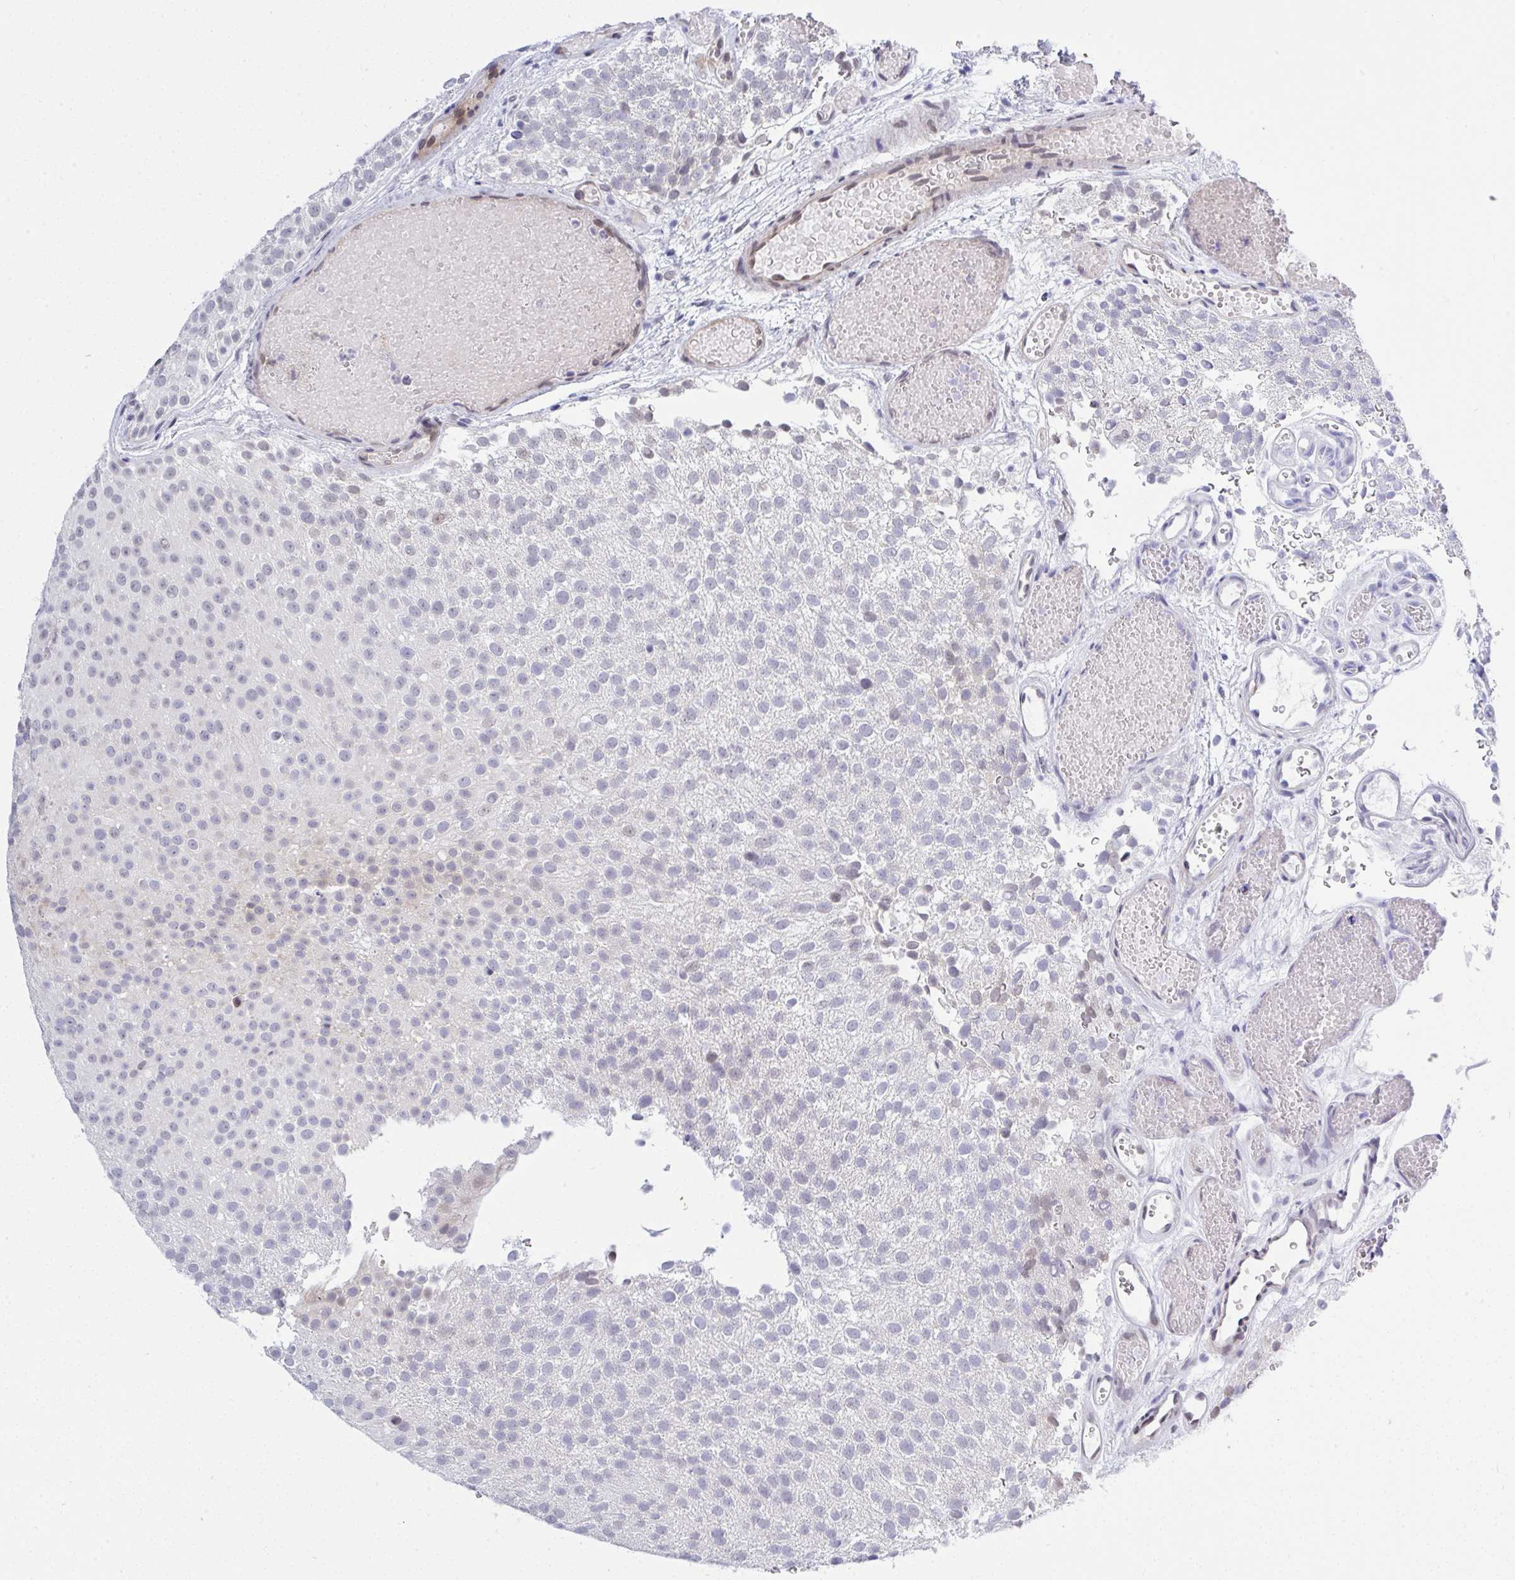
{"staining": {"intensity": "negative", "quantity": "none", "location": "none"}, "tissue": "urothelial cancer", "cell_type": "Tumor cells", "image_type": "cancer", "snomed": [{"axis": "morphology", "description": "Urothelial carcinoma, Low grade"}, {"axis": "topography", "description": "Urinary bladder"}], "caption": "Human urothelial carcinoma (low-grade) stained for a protein using immunohistochemistry demonstrates no positivity in tumor cells.", "gene": "MFSD4A", "patient": {"sex": "male", "age": 78}}